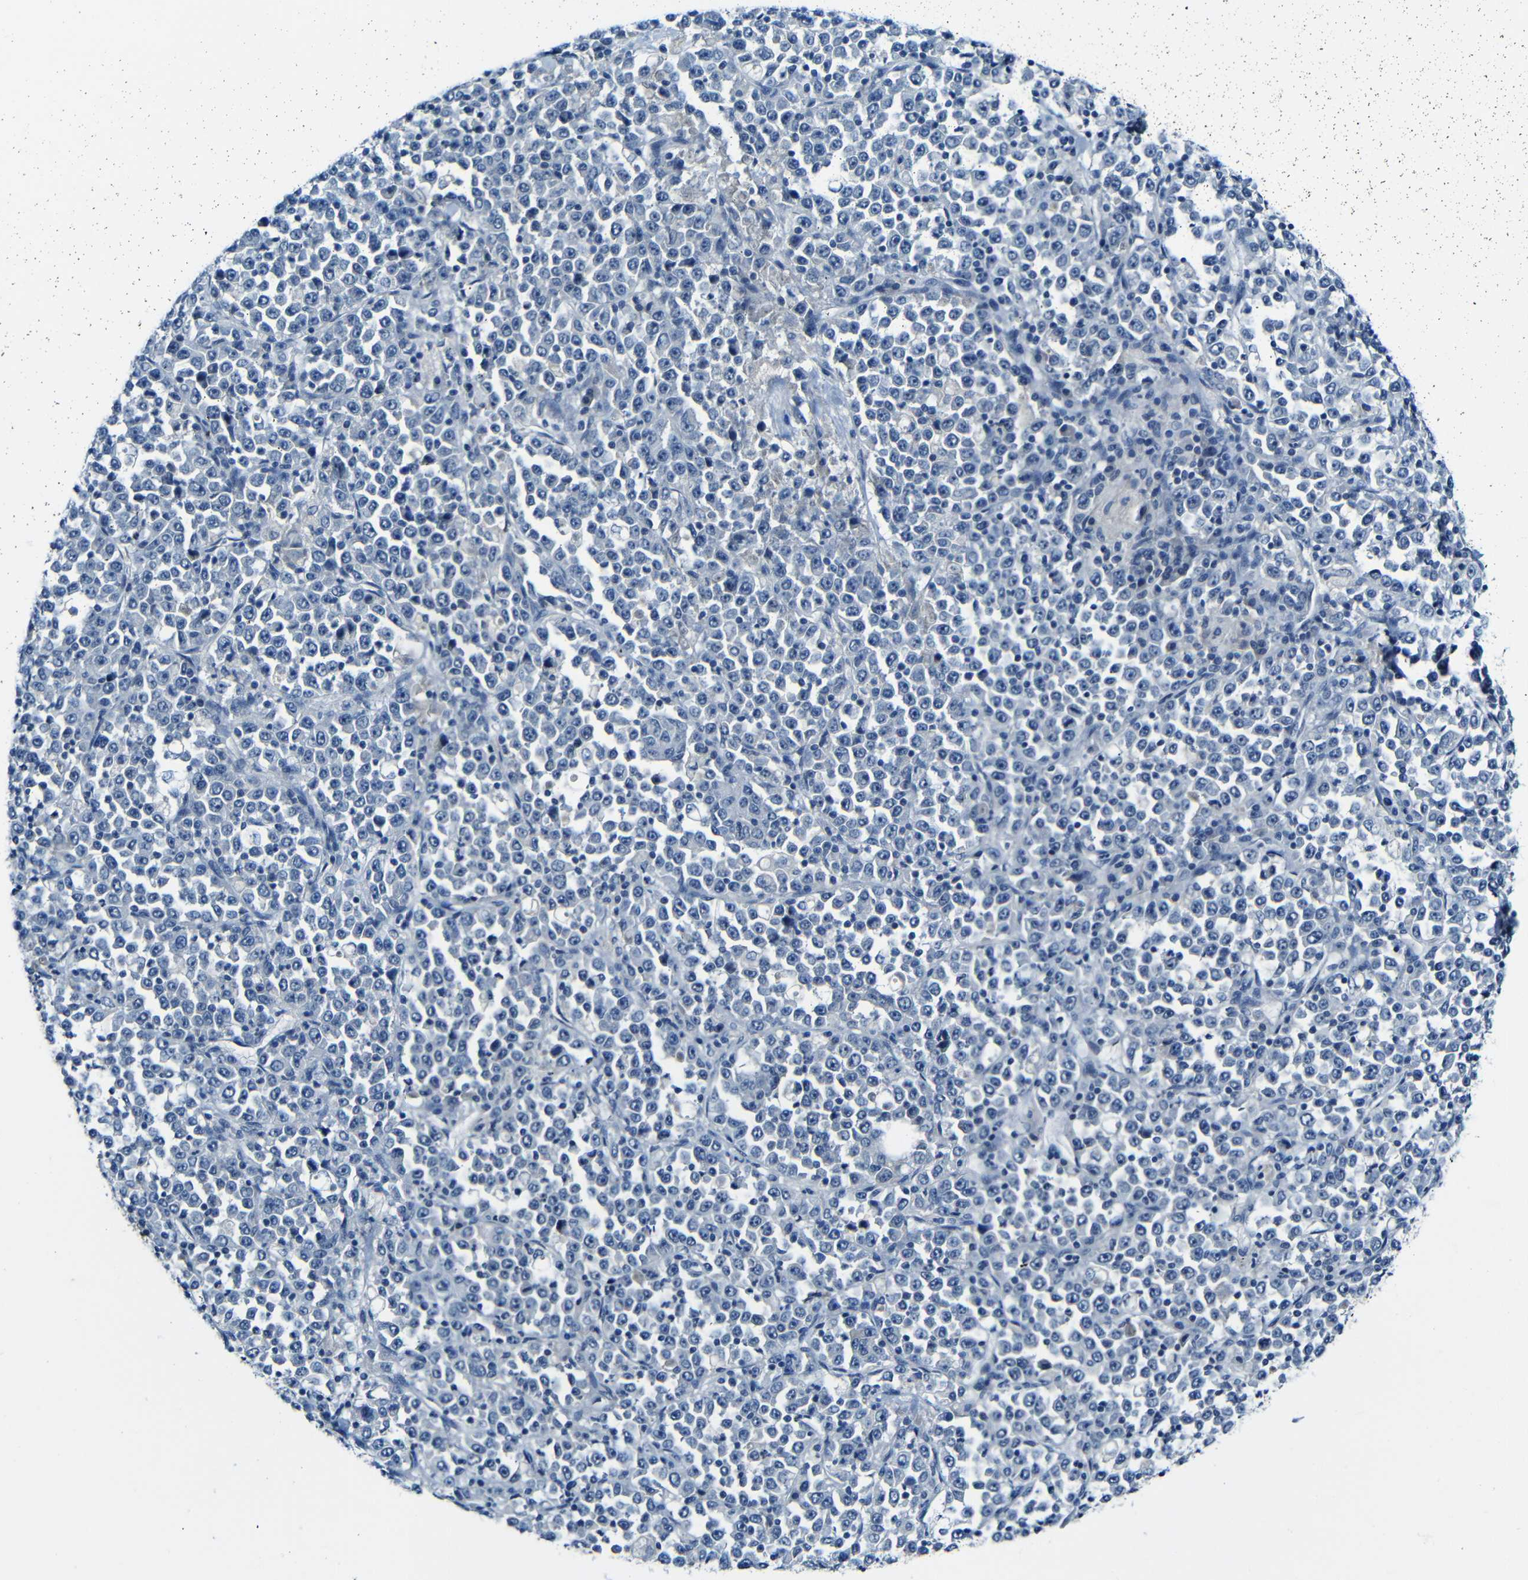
{"staining": {"intensity": "negative", "quantity": "none", "location": "none"}, "tissue": "stomach cancer", "cell_type": "Tumor cells", "image_type": "cancer", "snomed": [{"axis": "morphology", "description": "Normal tissue, NOS"}, {"axis": "morphology", "description": "Adenocarcinoma, NOS"}, {"axis": "topography", "description": "Stomach, upper"}, {"axis": "topography", "description": "Stomach"}], "caption": "Histopathology image shows no protein expression in tumor cells of adenocarcinoma (stomach) tissue.", "gene": "ANK3", "patient": {"sex": "male", "age": 59}}